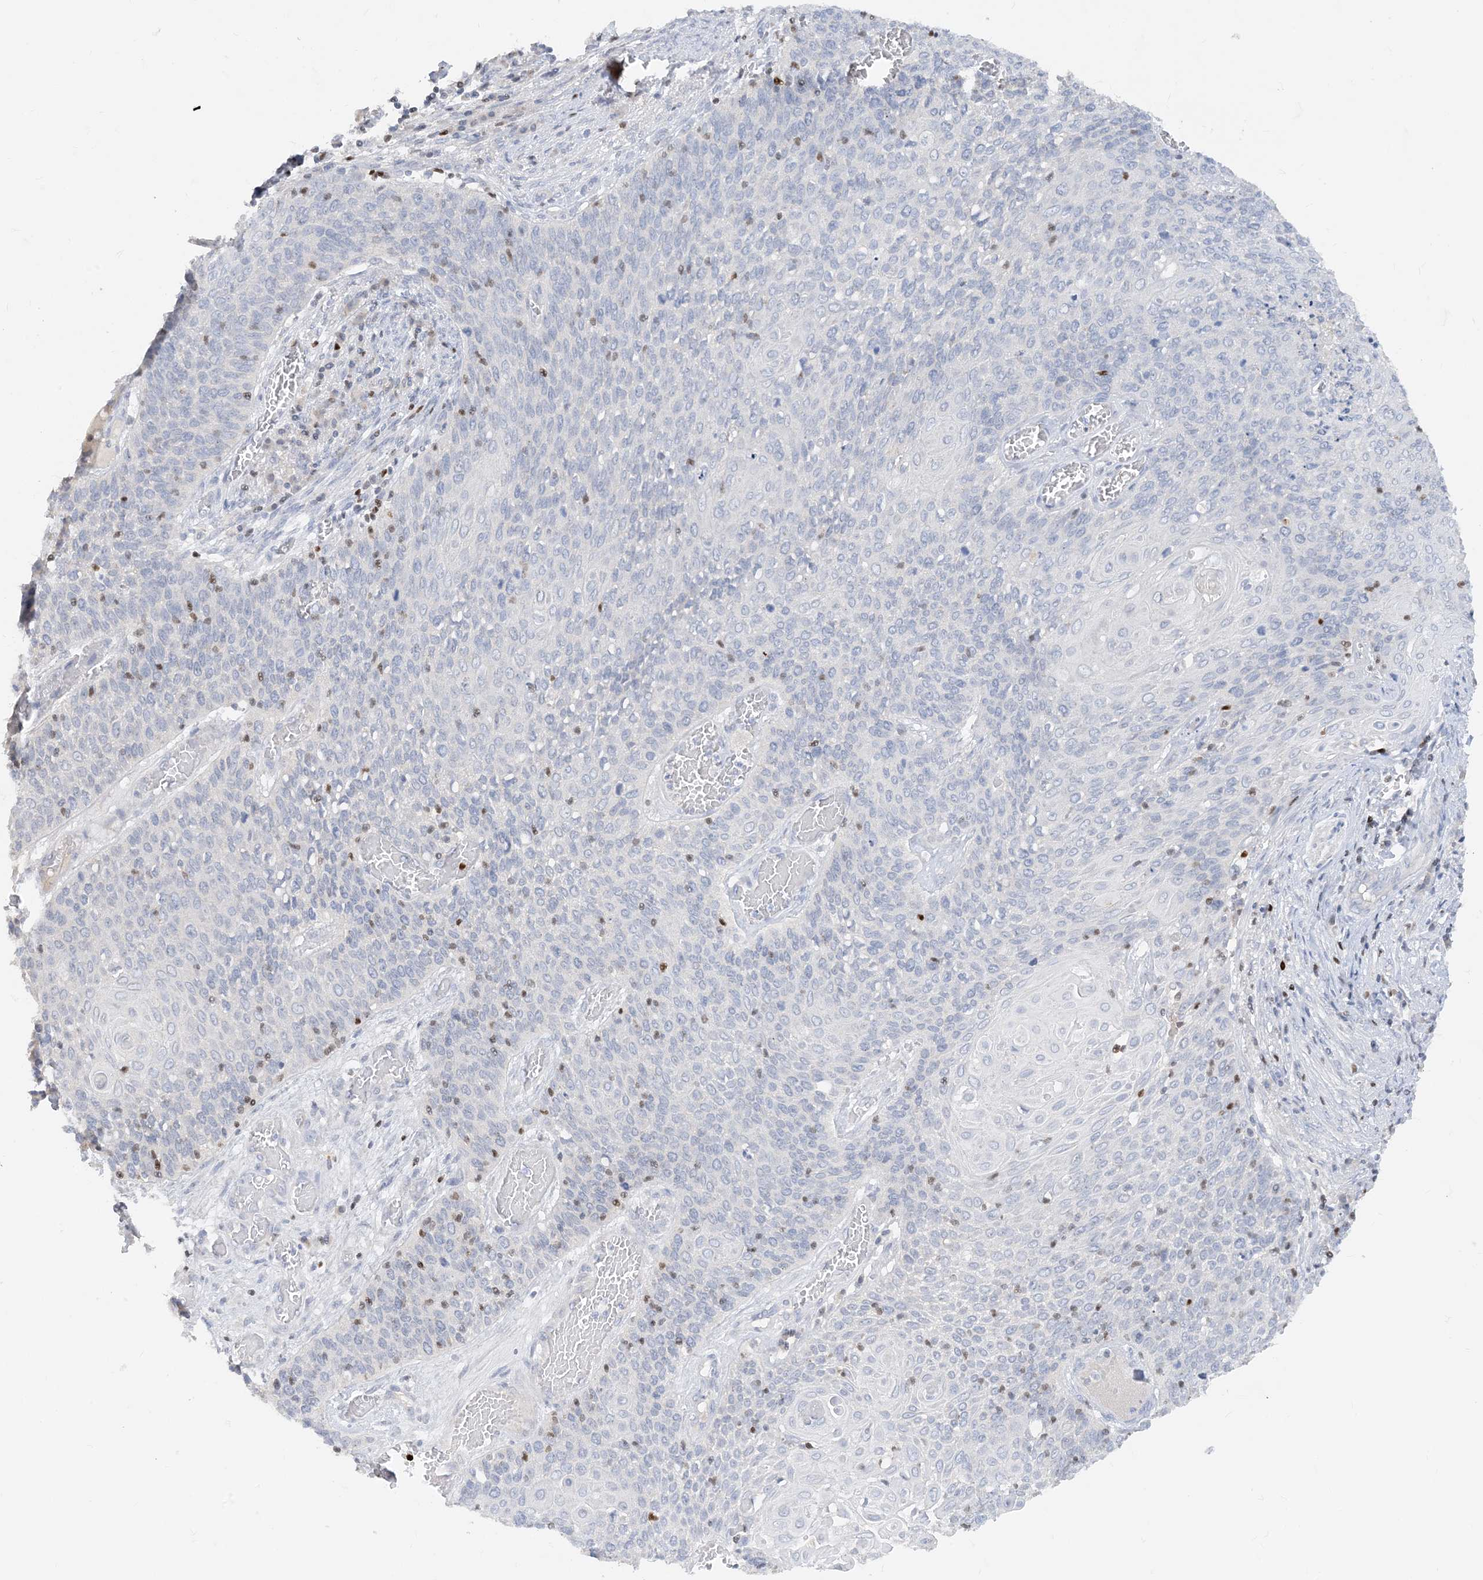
{"staining": {"intensity": "negative", "quantity": "none", "location": "none"}, "tissue": "cervical cancer", "cell_type": "Tumor cells", "image_type": "cancer", "snomed": [{"axis": "morphology", "description": "Squamous cell carcinoma, NOS"}, {"axis": "topography", "description": "Cervix"}], "caption": "IHC micrograph of neoplastic tissue: human cervical cancer (squamous cell carcinoma) stained with DAB demonstrates no significant protein positivity in tumor cells. (Brightfield microscopy of DAB immunohistochemistry (IHC) at high magnification).", "gene": "TBX21", "patient": {"sex": "female", "age": 39}}